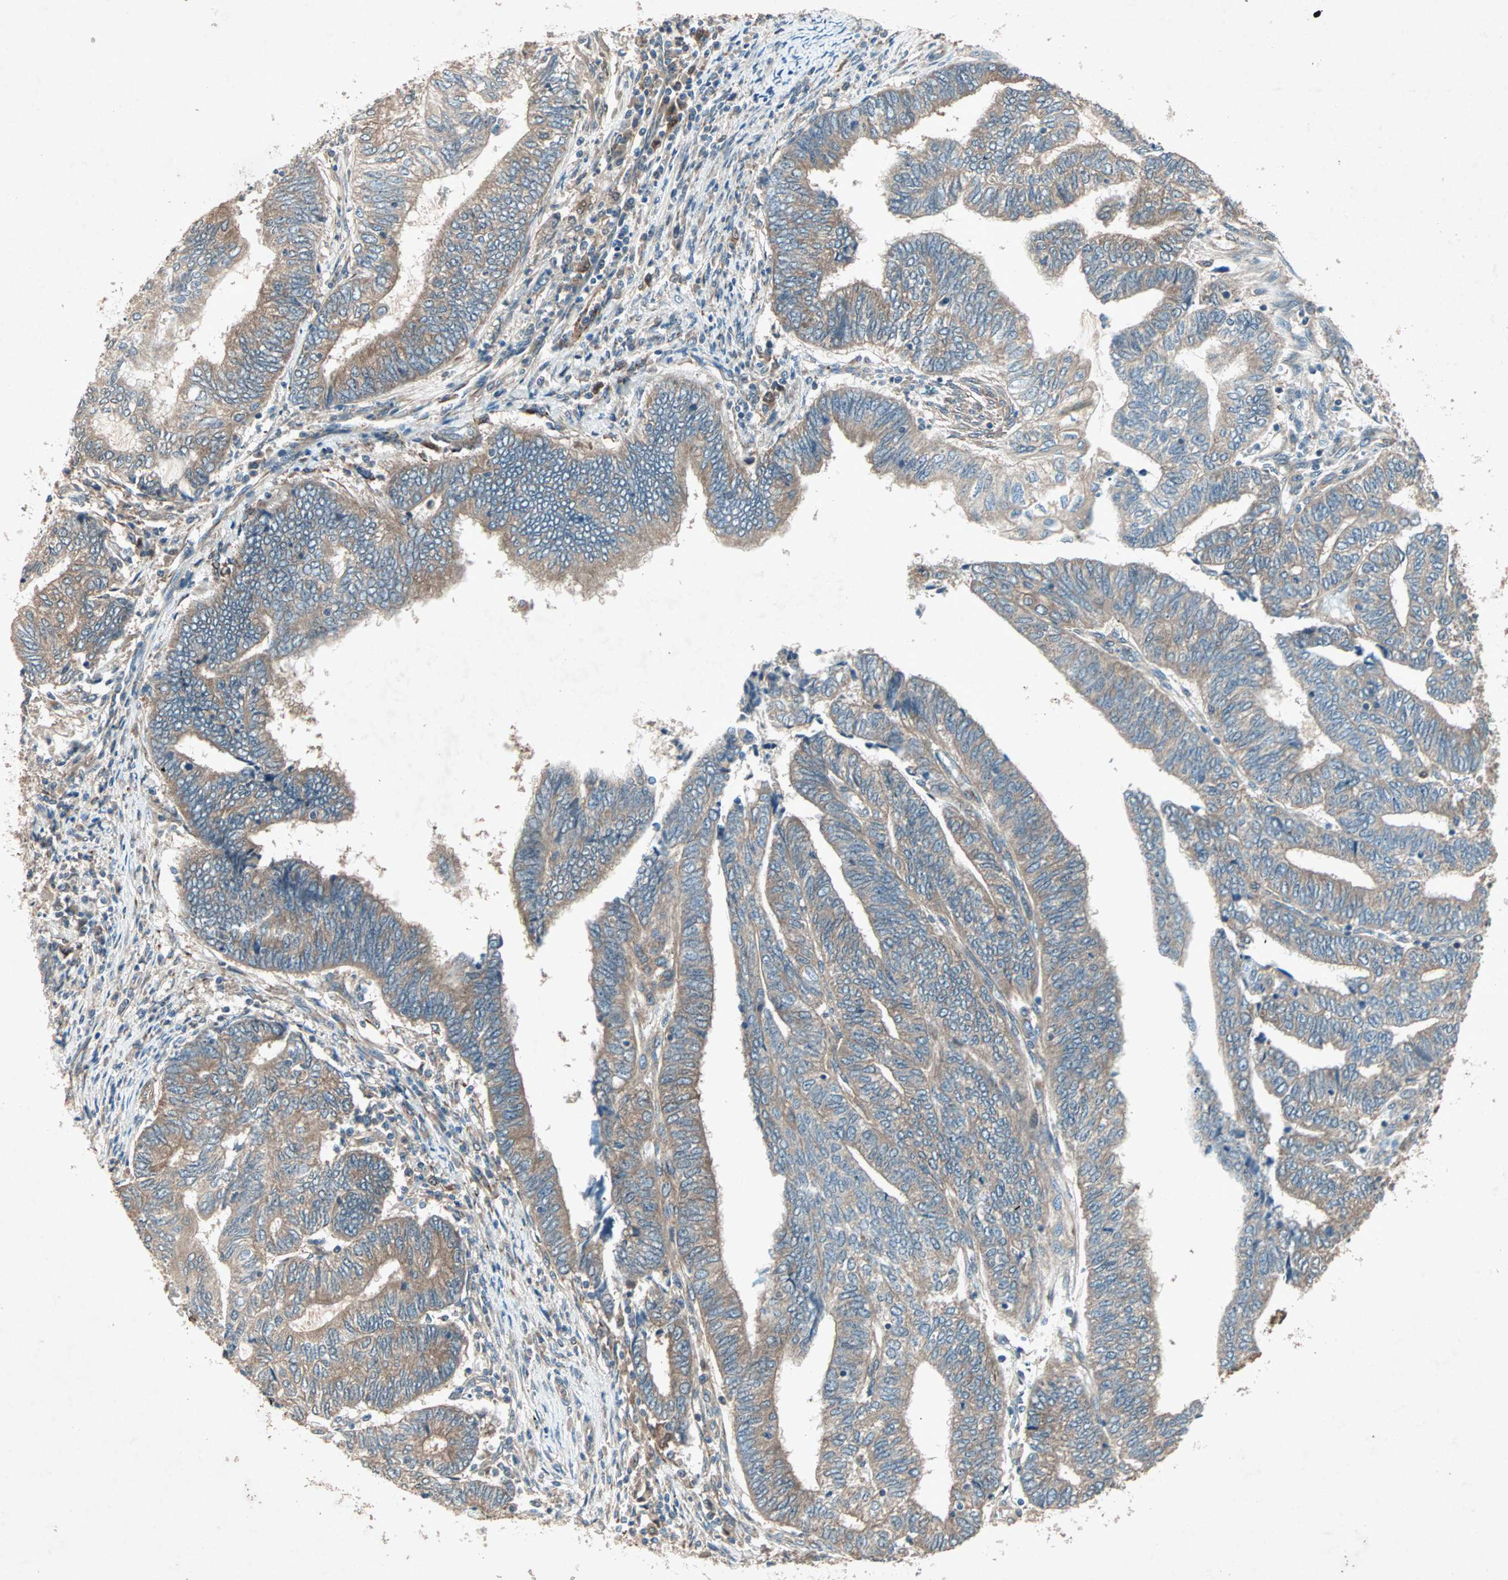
{"staining": {"intensity": "weak", "quantity": "25%-75%", "location": "cytoplasmic/membranous"}, "tissue": "endometrial cancer", "cell_type": "Tumor cells", "image_type": "cancer", "snomed": [{"axis": "morphology", "description": "Adenocarcinoma, NOS"}, {"axis": "topography", "description": "Uterus"}, {"axis": "topography", "description": "Endometrium"}], "caption": "Brown immunohistochemical staining in adenocarcinoma (endometrial) exhibits weak cytoplasmic/membranous positivity in approximately 25%-75% of tumor cells.", "gene": "SDSL", "patient": {"sex": "female", "age": 70}}